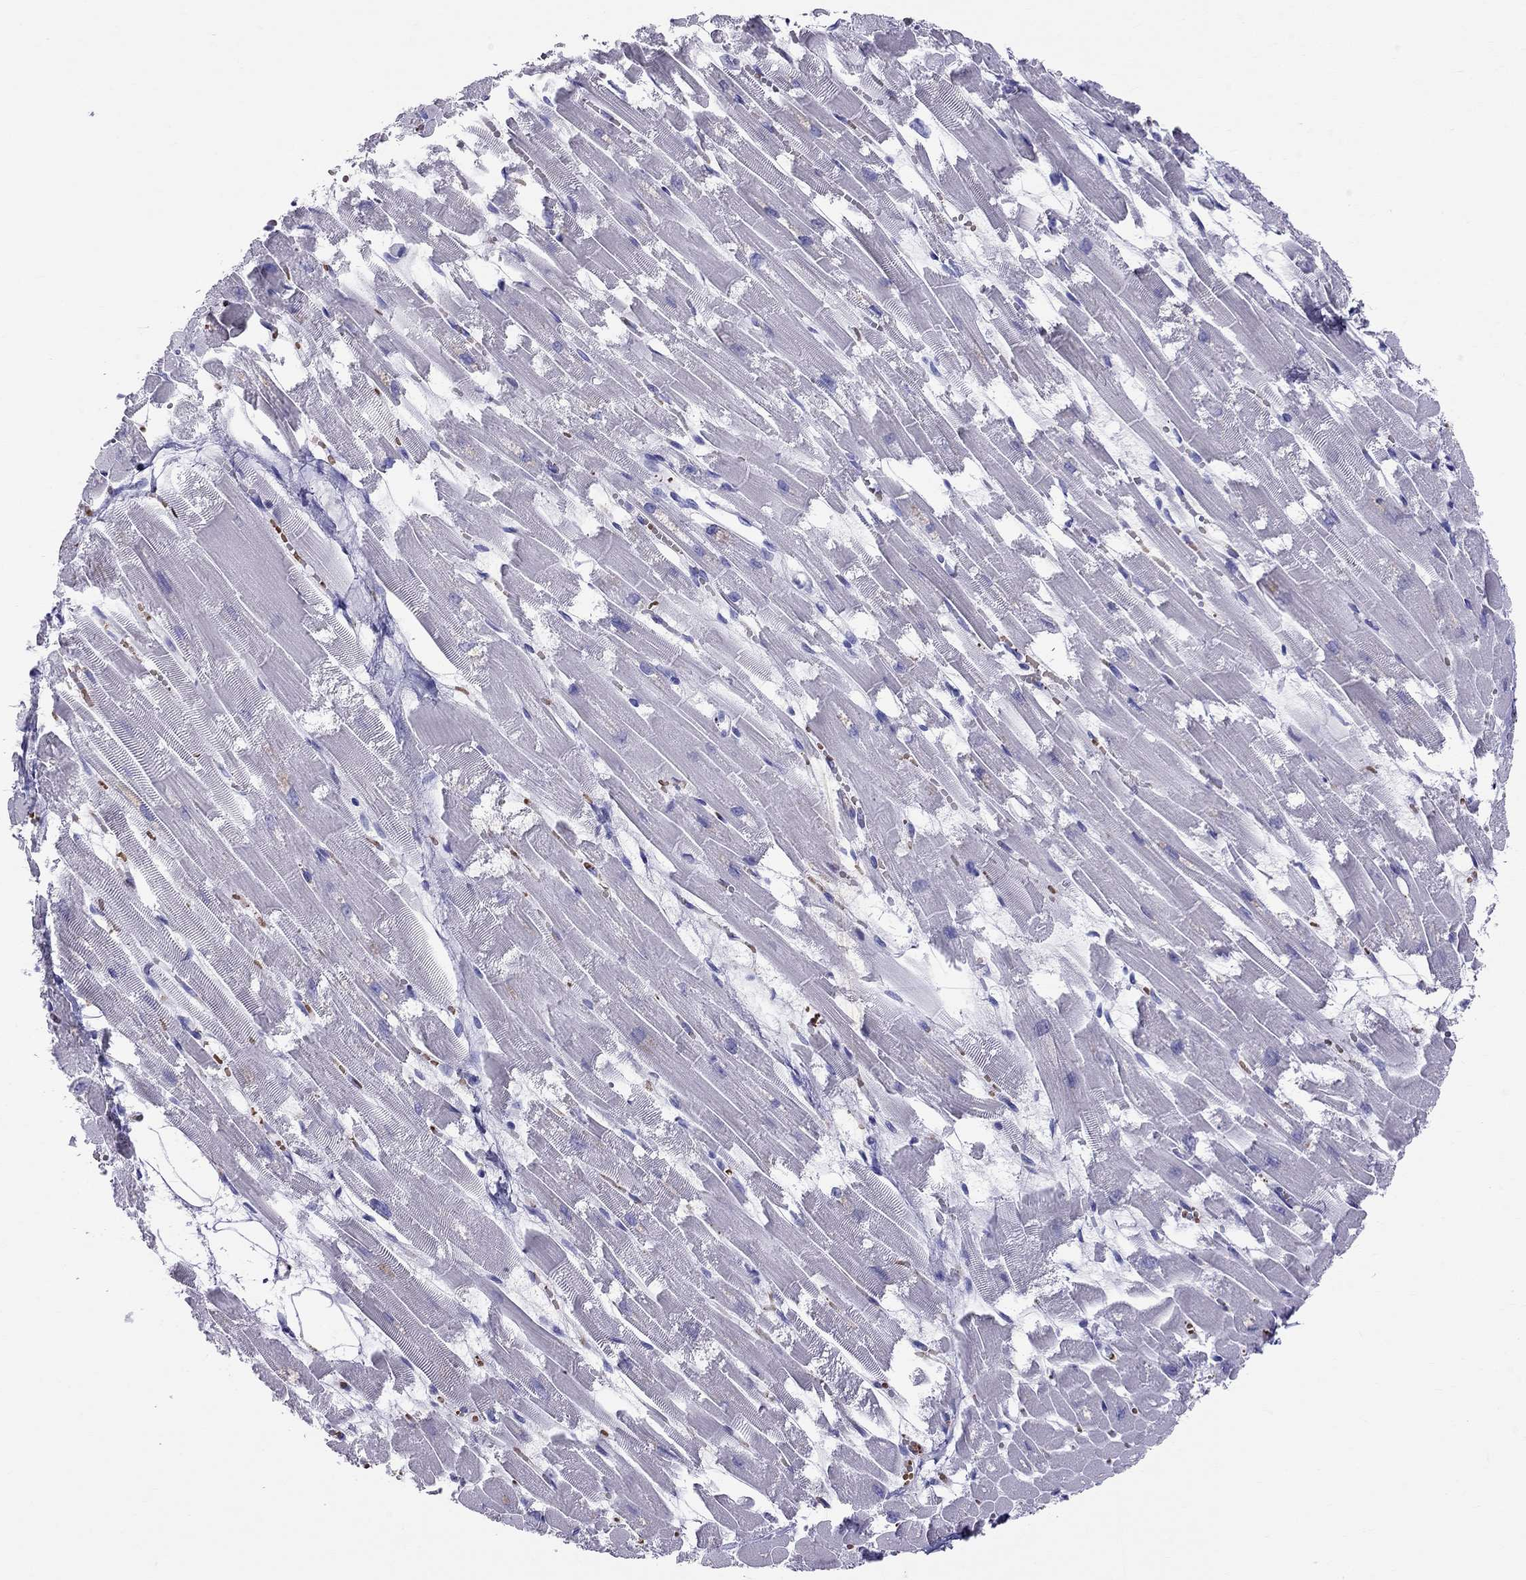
{"staining": {"intensity": "negative", "quantity": "none", "location": "none"}, "tissue": "heart muscle", "cell_type": "Cardiomyocytes", "image_type": "normal", "snomed": [{"axis": "morphology", "description": "Normal tissue, NOS"}, {"axis": "topography", "description": "Heart"}], "caption": "The IHC histopathology image has no significant staining in cardiomyocytes of heart muscle.", "gene": "DNAAF6", "patient": {"sex": "female", "age": 52}}